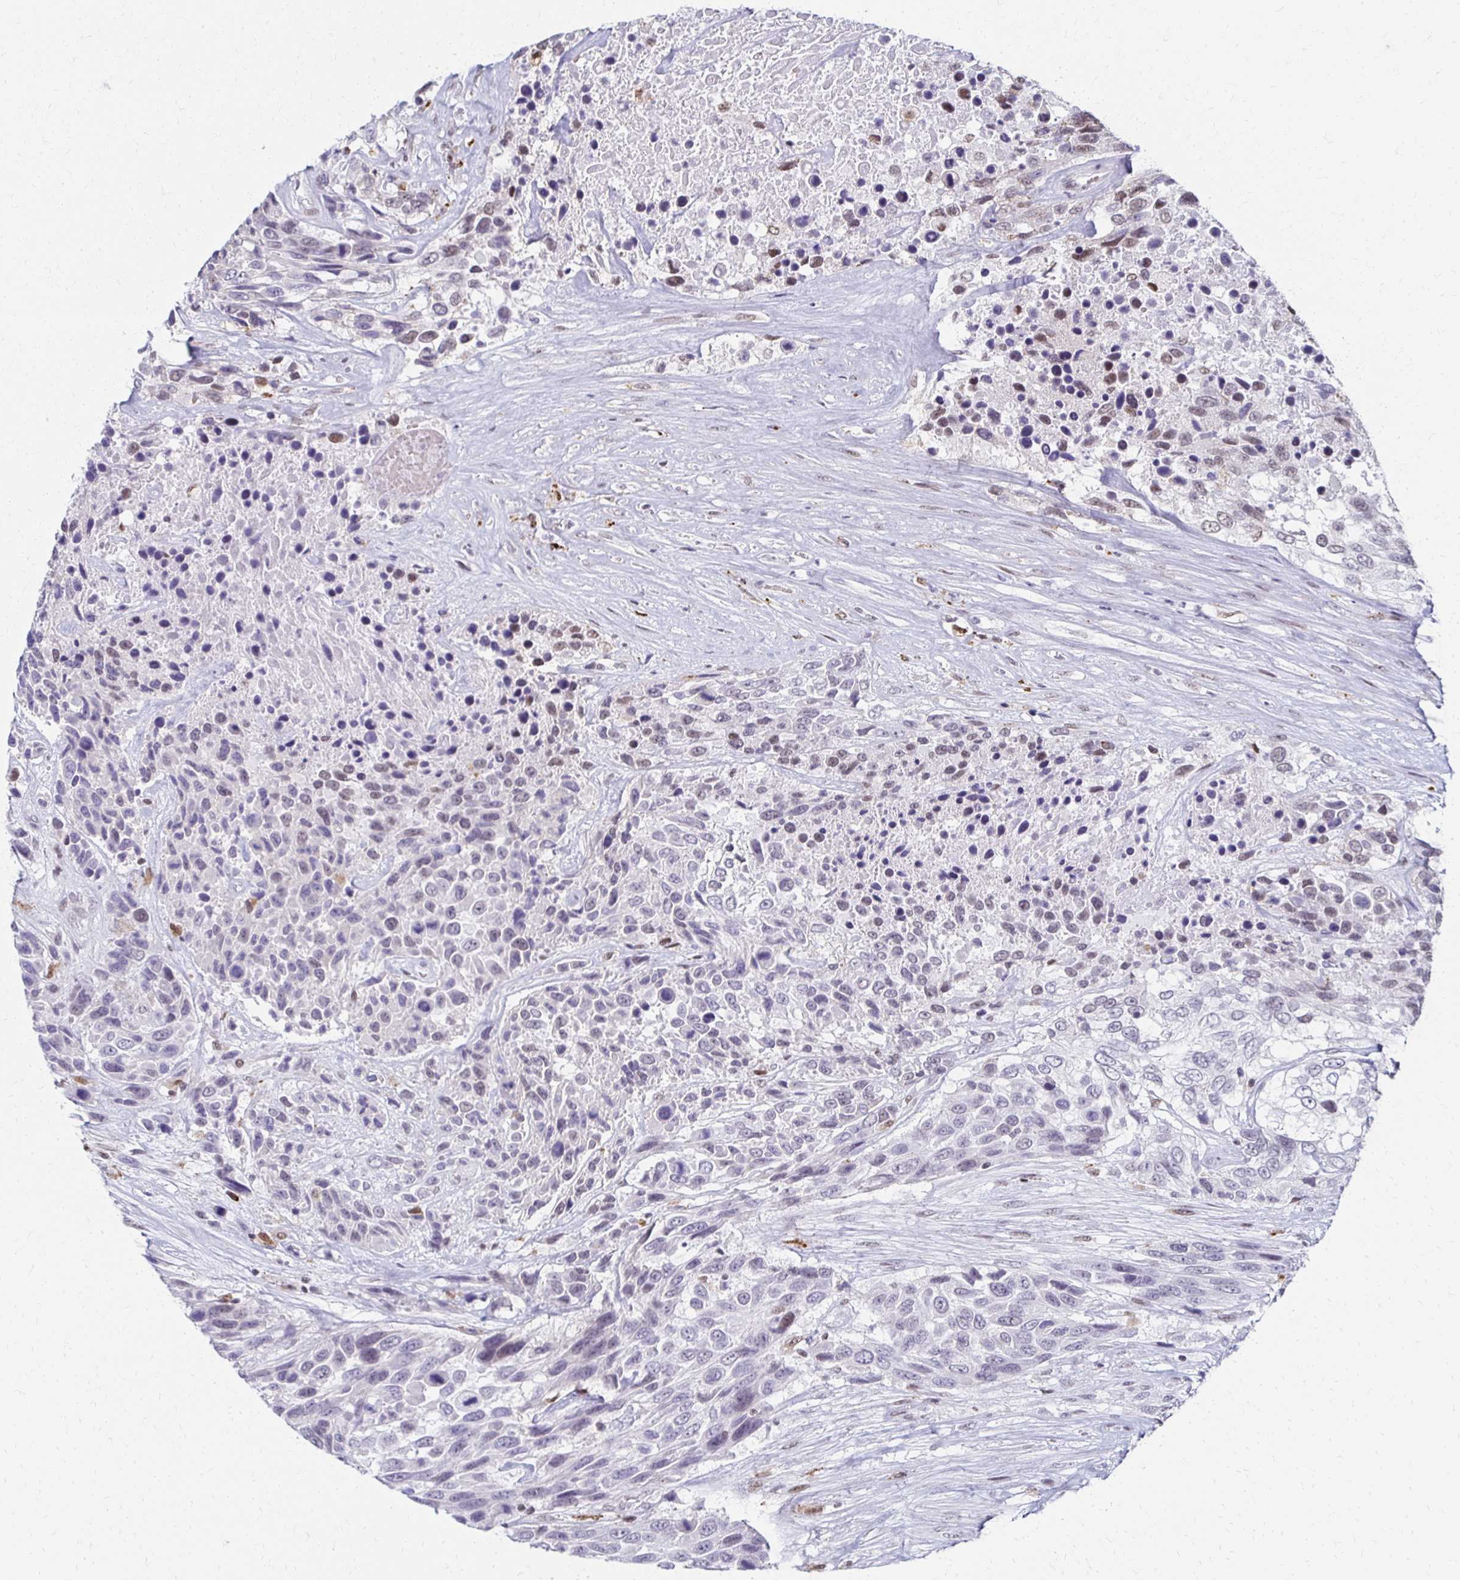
{"staining": {"intensity": "weak", "quantity": "<25%", "location": "nuclear"}, "tissue": "urothelial cancer", "cell_type": "Tumor cells", "image_type": "cancer", "snomed": [{"axis": "morphology", "description": "Urothelial carcinoma, High grade"}, {"axis": "topography", "description": "Urinary bladder"}], "caption": "Photomicrograph shows no protein staining in tumor cells of urothelial cancer tissue.", "gene": "IRF7", "patient": {"sex": "female", "age": 70}}